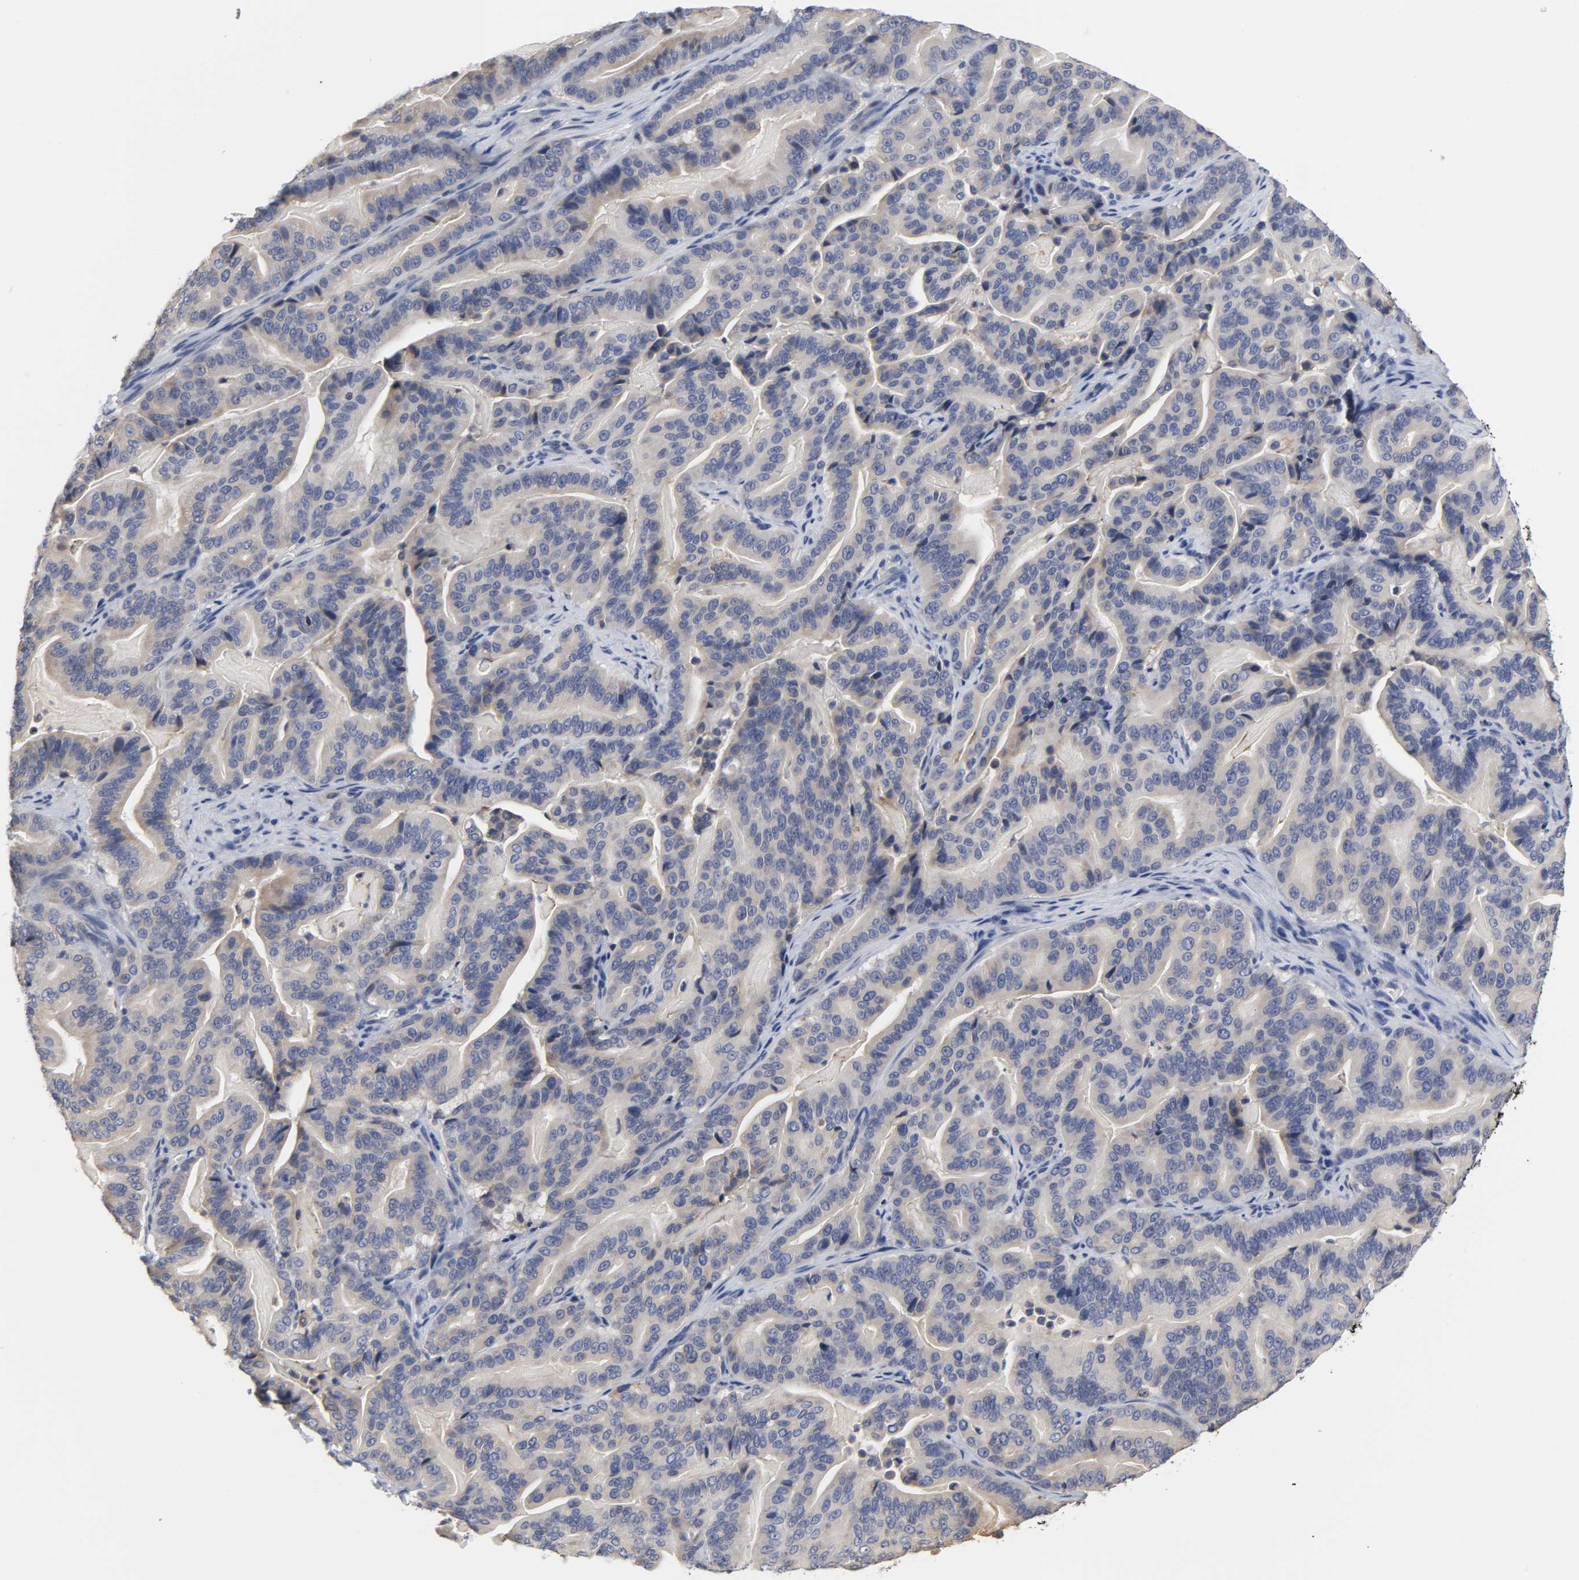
{"staining": {"intensity": "weak", "quantity": "<25%", "location": "cytoplasmic/membranous"}, "tissue": "pancreatic cancer", "cell_type": "Tumor cells", "image_type": "cancer", "snomed": [{"axis": "morphology", "description": "Adenocarcinoma, NOS"}, {"axis": "topography", "description": "Pancreas"}], "caption": "Tumor cells show no significant staining in pancreatic cancer.", "gene": "HCK", "patient": {"sex": "male", "age": 63}}